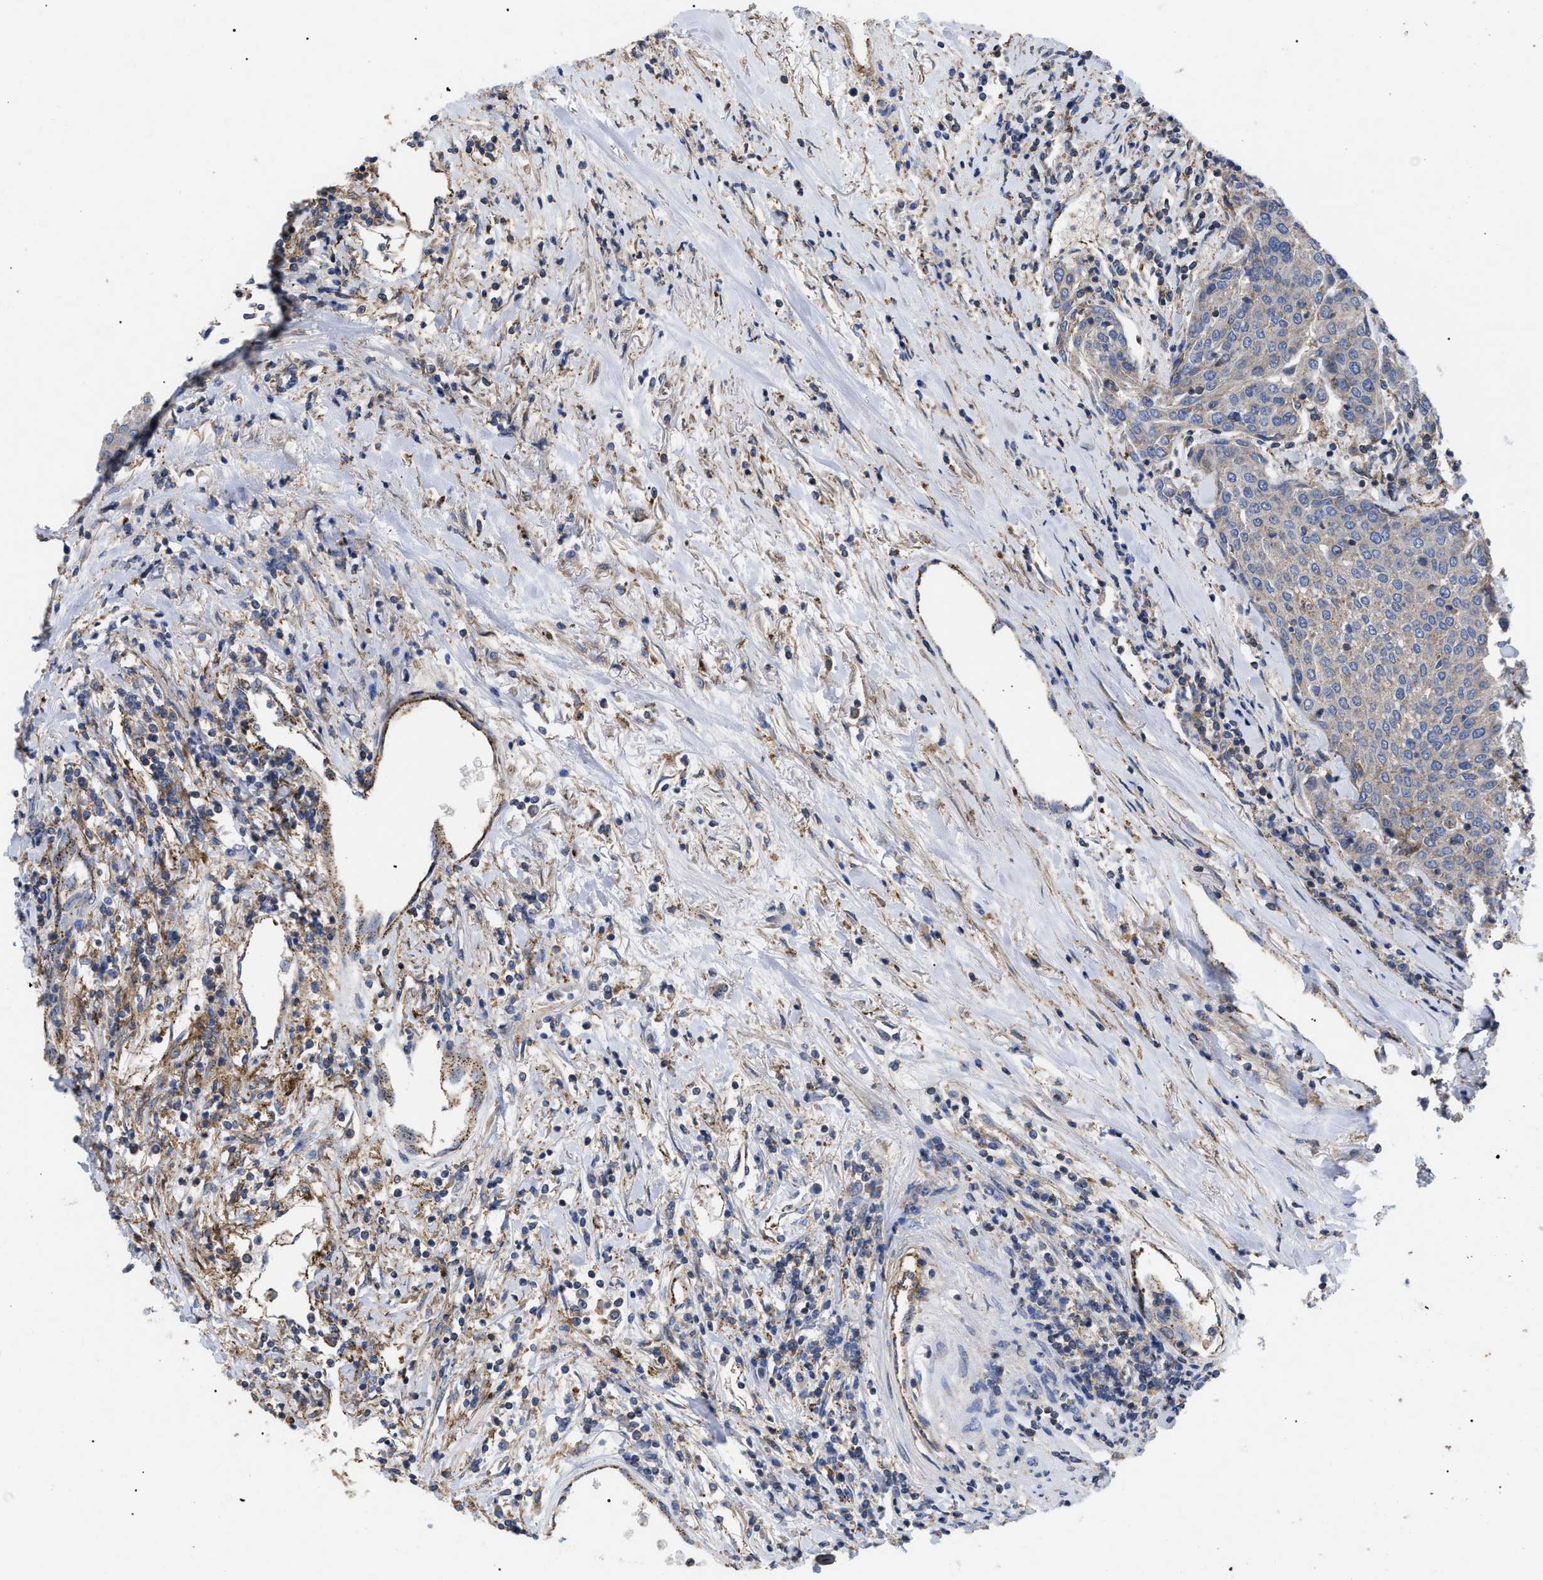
{"staining": {"intensity": "negative", "quantity": "none", "location": "none"}, "tissue": "urothelial cancer", "cell_type": "Tumor cells", "image_type": "cancer", "snomed": [{"axis": "morphology", "description": "Urothelial carcinoma, High grade"}, {"axis": "topography", "description": "Urinary bladder"}], "caption": "A photomicrograph of human urothelial cancer is negative for staining in tumor cells. (DAB immunohistochemistry with hematoxylin counter stain).", "gene": "FAM171A2", "patient": {"sex": "female", "age": 85}}